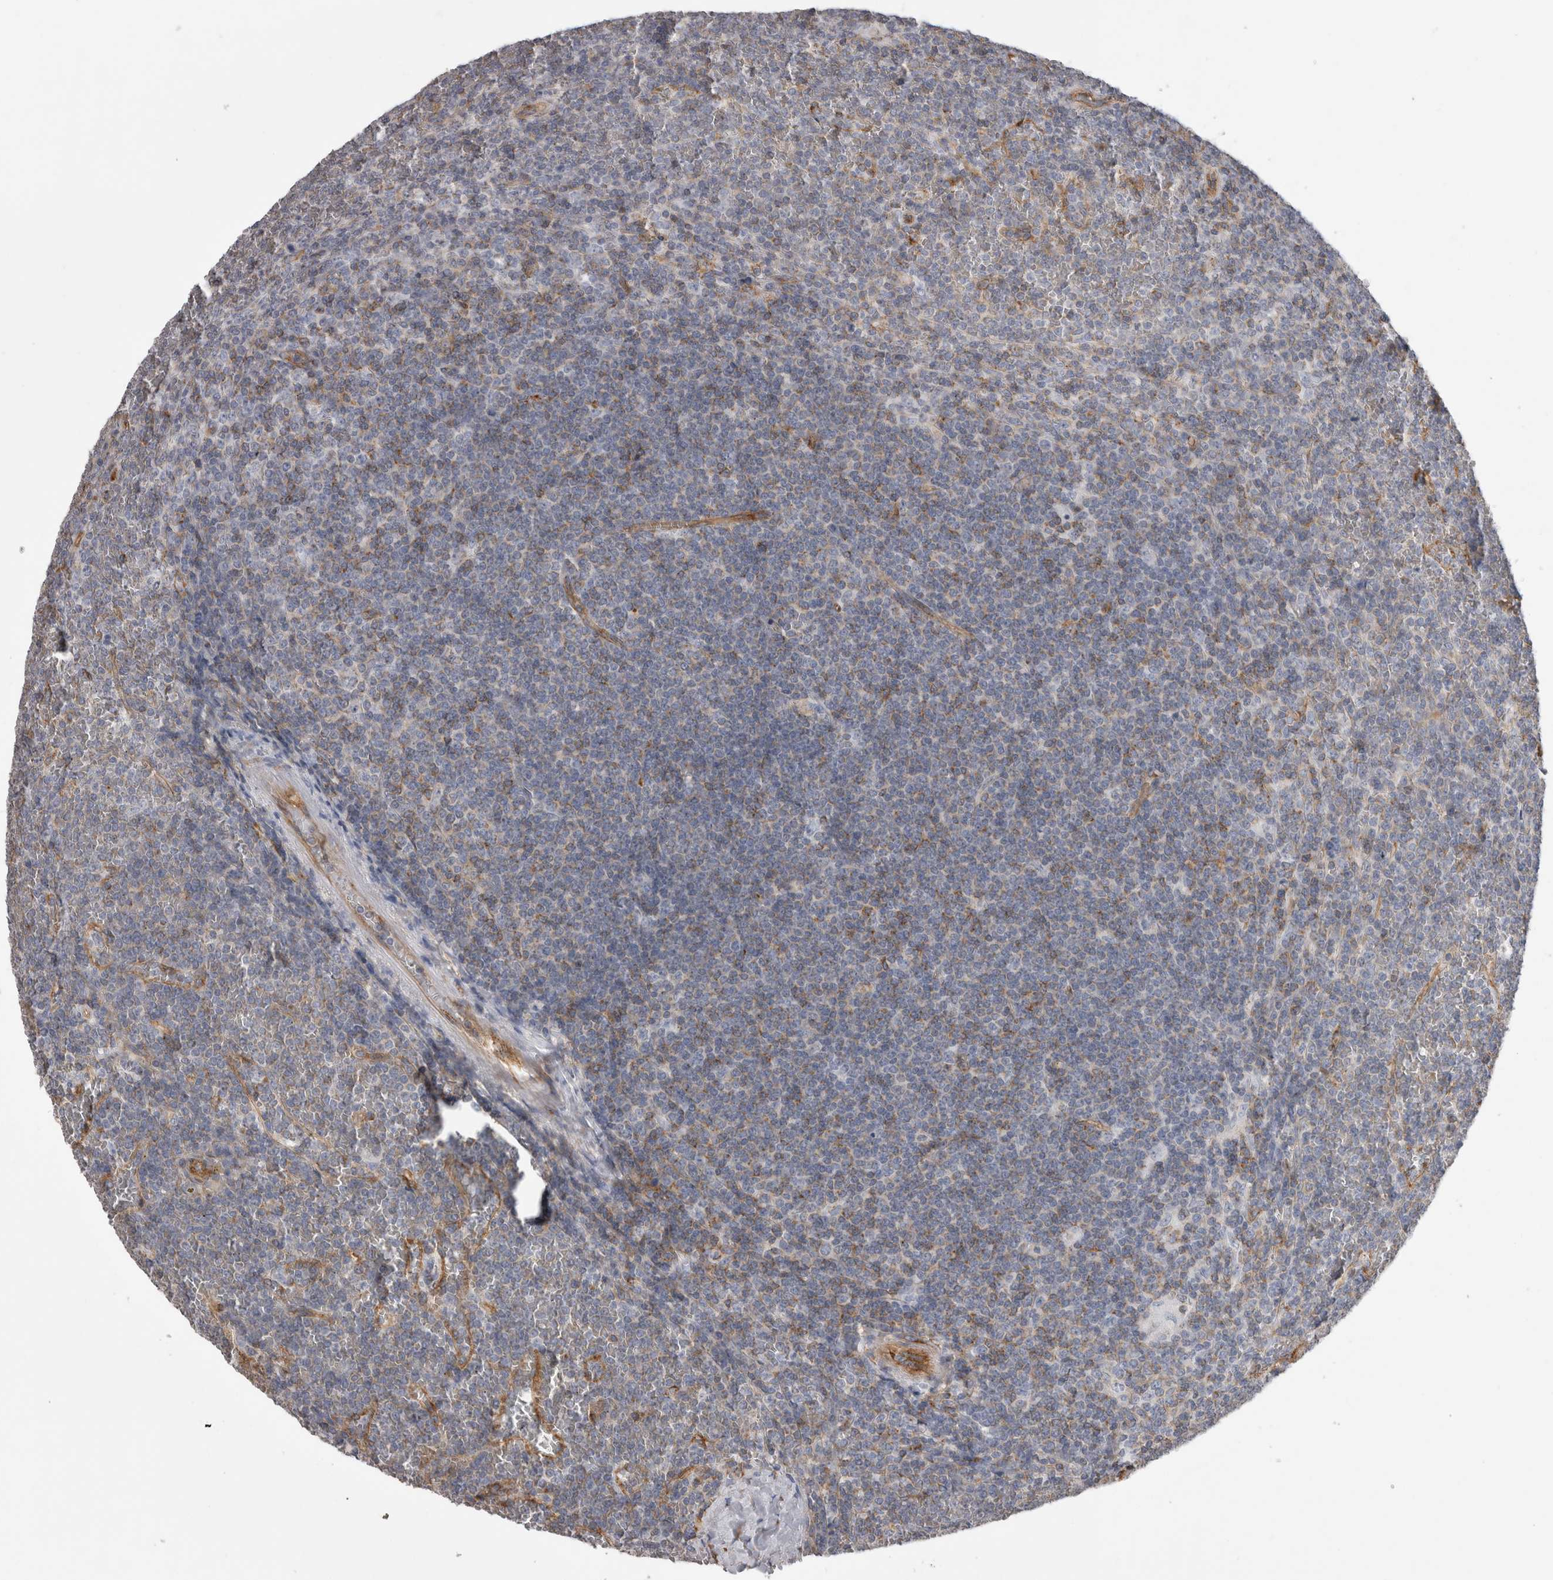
{"staining": {"intensity": "weak", "quantity": "<25%", "location": "cytoplasmic/membranous"}, "tissue": "lymphoma", "cell_type": "Tumor cells", "image_type": "cancer", "snomed": [{"axis": "morphology", "description": "Malignant lymphoma, non-Hodgkin's type, Low grade"}, {"axis": "topography", "description": "Spleen"}], "caption": "An immunohistochemistry (IHC) photomicrograph of lymphoma is shown. There is no staining in tumor cells of lymphoma.", "gene": "ATXN3", "patient": {"sex": "female", "age": 19}}